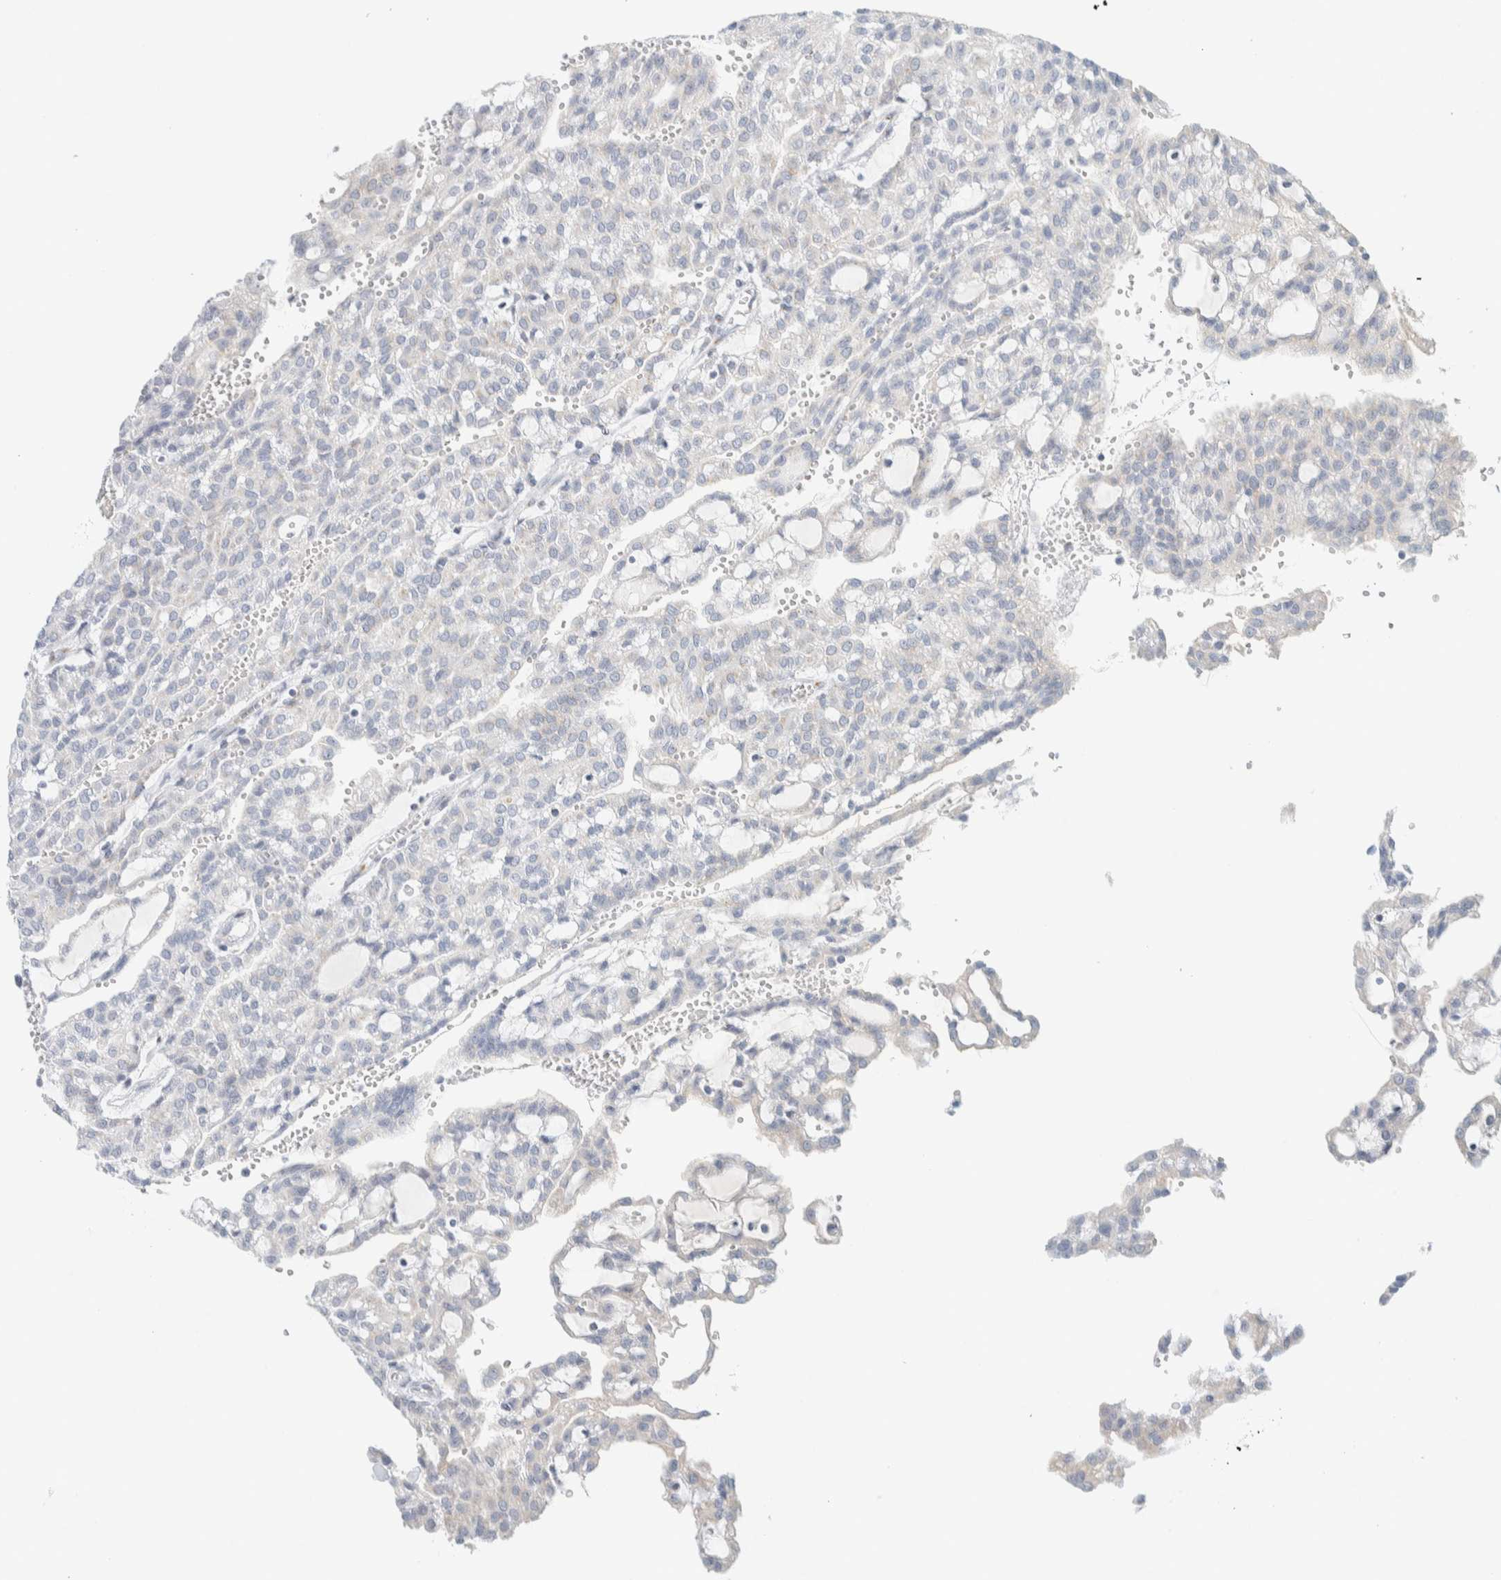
{"staining": {"intensity": "negative", "quantity": "none", "location": "none"}, "tissue": "renal cancer", "cell_type": "Tumor cells", "image_type": "cancer", "snomed": [{"axis": "morphology", "description": "Adenocarcinoma, NOS"}, {"axis": "topography", "description": "Kidney"}], "caption": "High power microscopy photomicrograph of an immunohistochemistry (IHC) image of adenocarcinoma (renal), revealing no significant expression in tumor cells. (Stains: DAB (3,3'-diaminobenzidine) IHC with hematoxylin counter stain, Microscopy: brightfield microscopy at high magnification).", "gene": "SPNS3", "patient": {"sex": "male", "age": 63}}